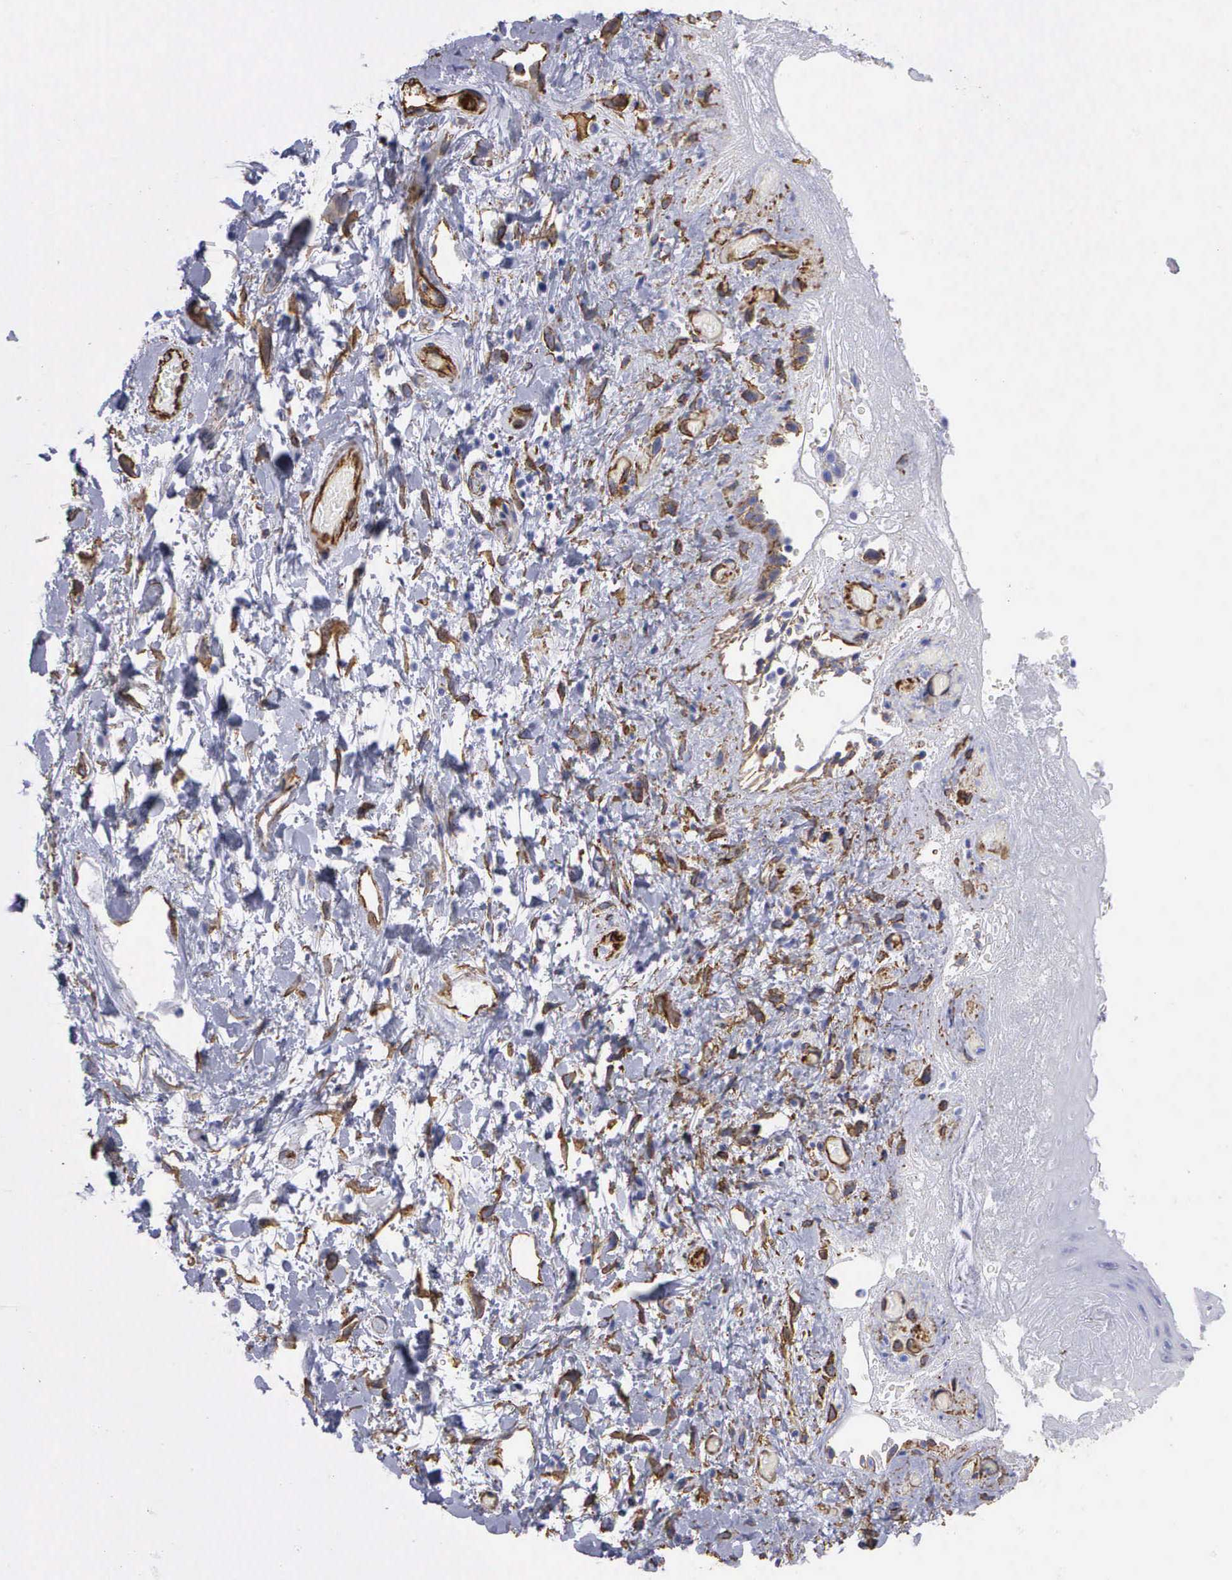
{"staining": {"intensity": "weak", "quantity": "<25%", "location": "cytoplasmic/membranous"}, "tissue": "skin", "cell_type": "Epidermal cells", "image_type": "normal", "snomed": [{"axis": "morphology", "description": "Normal tissue, NOS"}, {"axis": "topography", "description": "Anal"}], "caption": "Immunohistochemistry image of unremarkable human skin stained for a protein (brown), which displays no staining in epidermal cells.", "gene": "MAGEB10", "patient": {"sex": "male", "age": 78}}